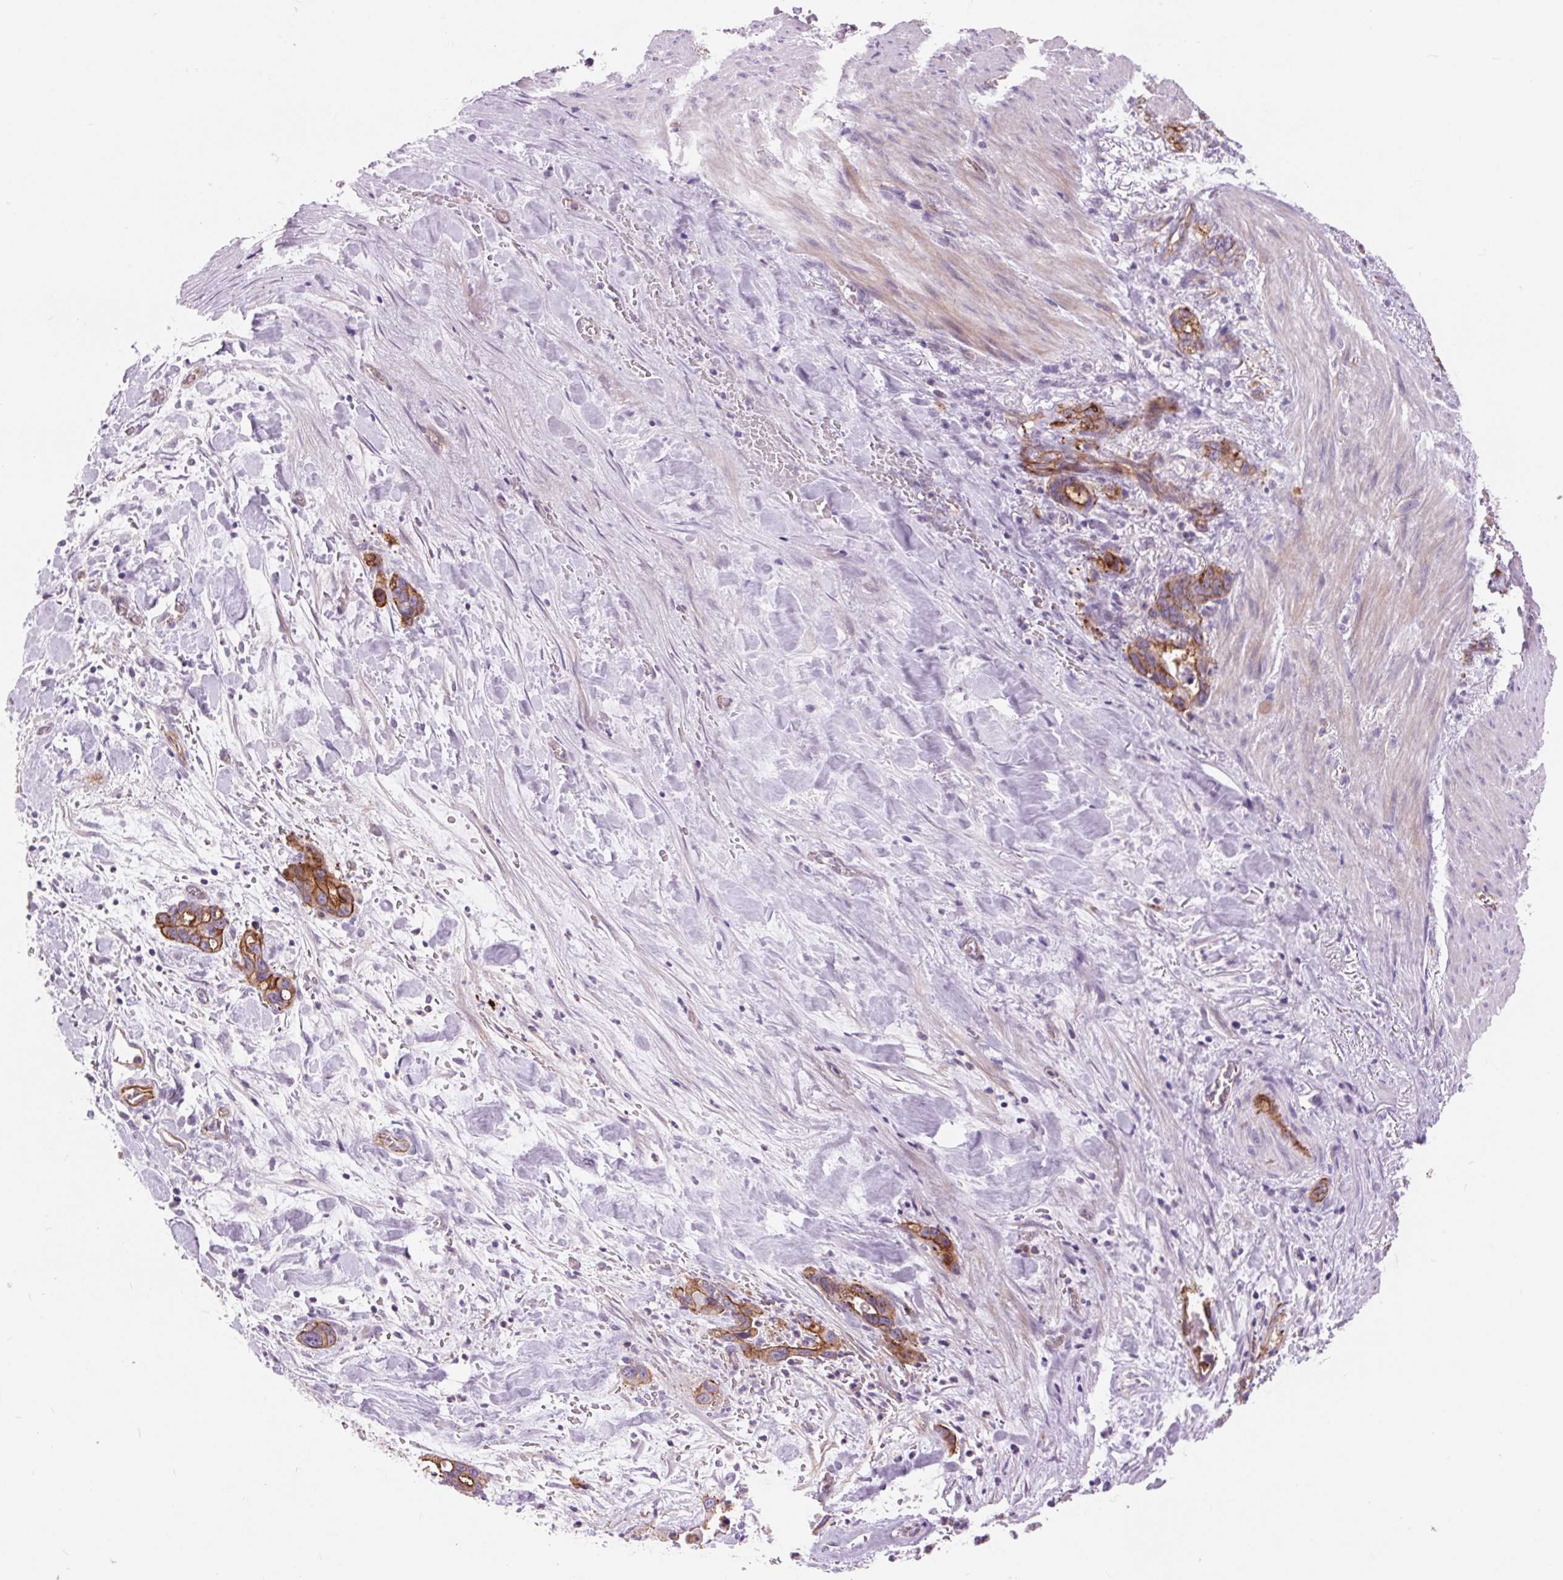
{"staining": {"intensity": "moderate", "quantity": "25%-75%", "location": "cytoplasmic/membranous"}, "tissue": "stomach cancer", "cell_type": "Tumor cells", "image_type": "cancer", "snomed": [{"axis": "morphology", "description": "Normal tissue, NOS"}, {"axis": "morphology", "description": "Adenocarcinoma, NOS"}, {"axis": "topography", "description": "Esophagus"}, {"axis": "topography", "description": "Stomach, upper"}], "caption": "Brown immunohistochemical staining in adenocarcinoma (stomach) reveals moderate cytoplasmic/membranous expression in approximately 25%-75% of tumor cells. (brown staining indicates protein expression, while blue staining denotes nuclei).", "gene": "DIXDC1", "patient": {"sex": "male", "age": 74}}